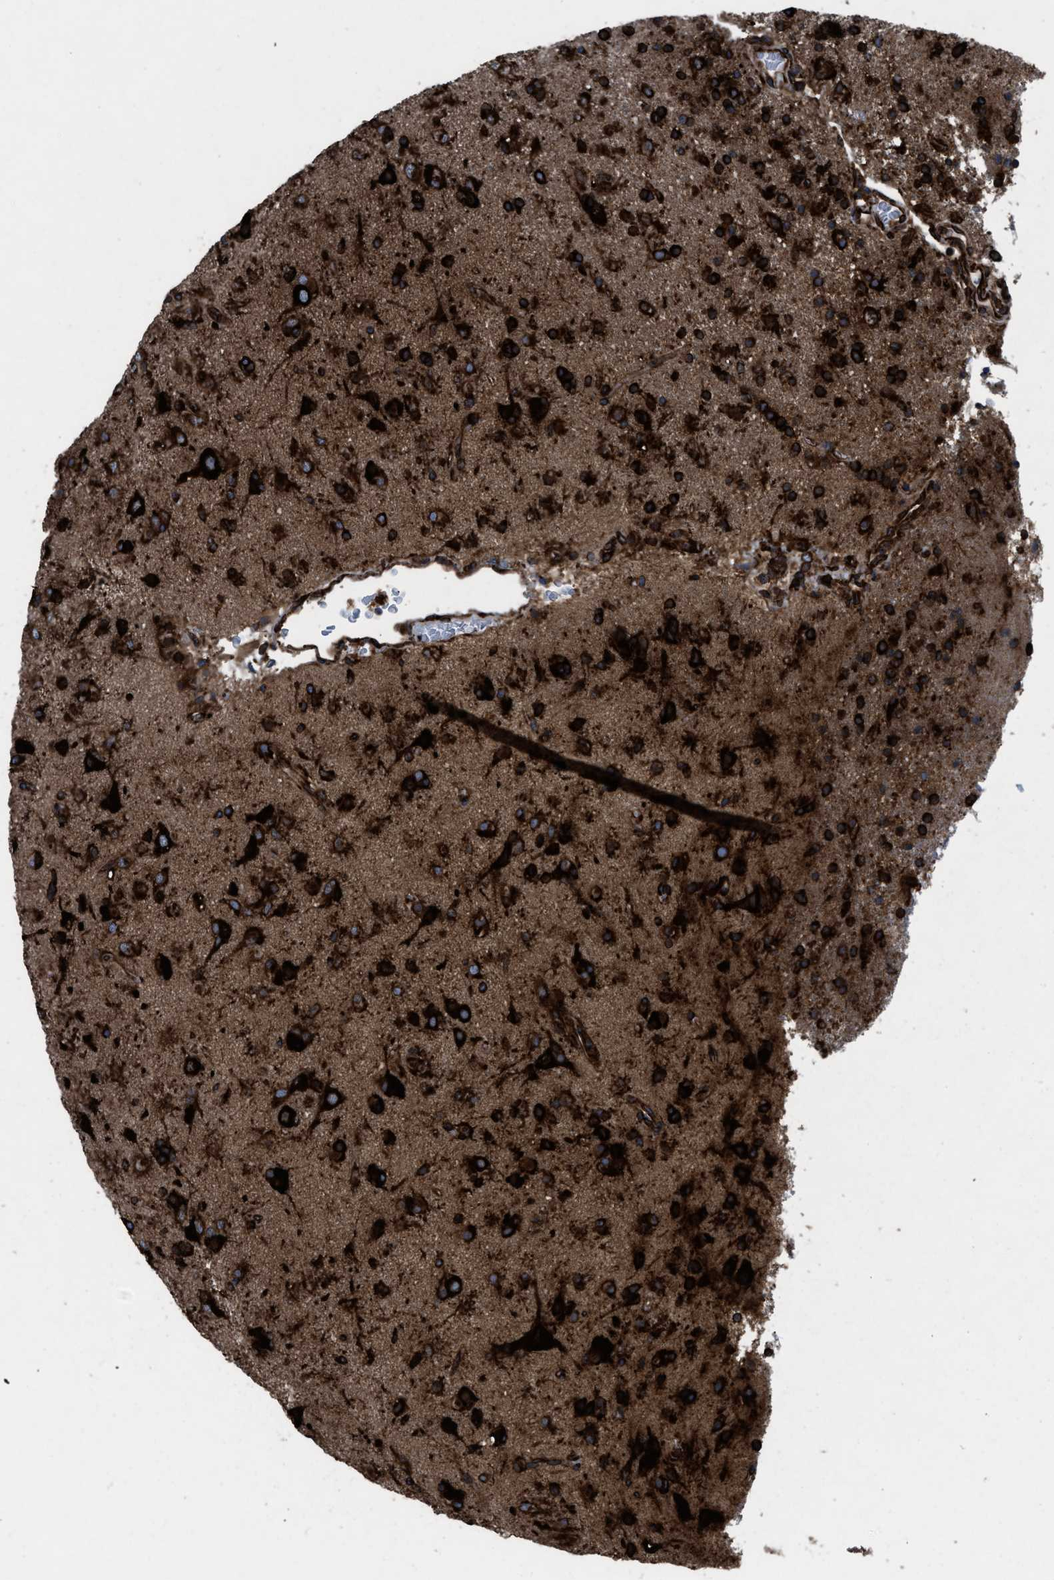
{"staining": {"intensity": "strong", "quantity": ">75%", "location": "cytoplasmic/membranous"}, "tissue": "glioma", "cell_type": "Tumor cells", "image_type": "cancer", "snomed": [{"axis": "morphology", "description": "Glioma, malignant, Low grade"}, {"axis": "topography", "description": "Brain"}], "caption": "Immunohistochemical staining of malignant glioma (low-grade) demonstrates strong cytoplasmic/membranous protein expression in approximately >75% of tumor cells.", "gene": "CAPRIN1", "patient": {"sex": "male", "age": 65}}